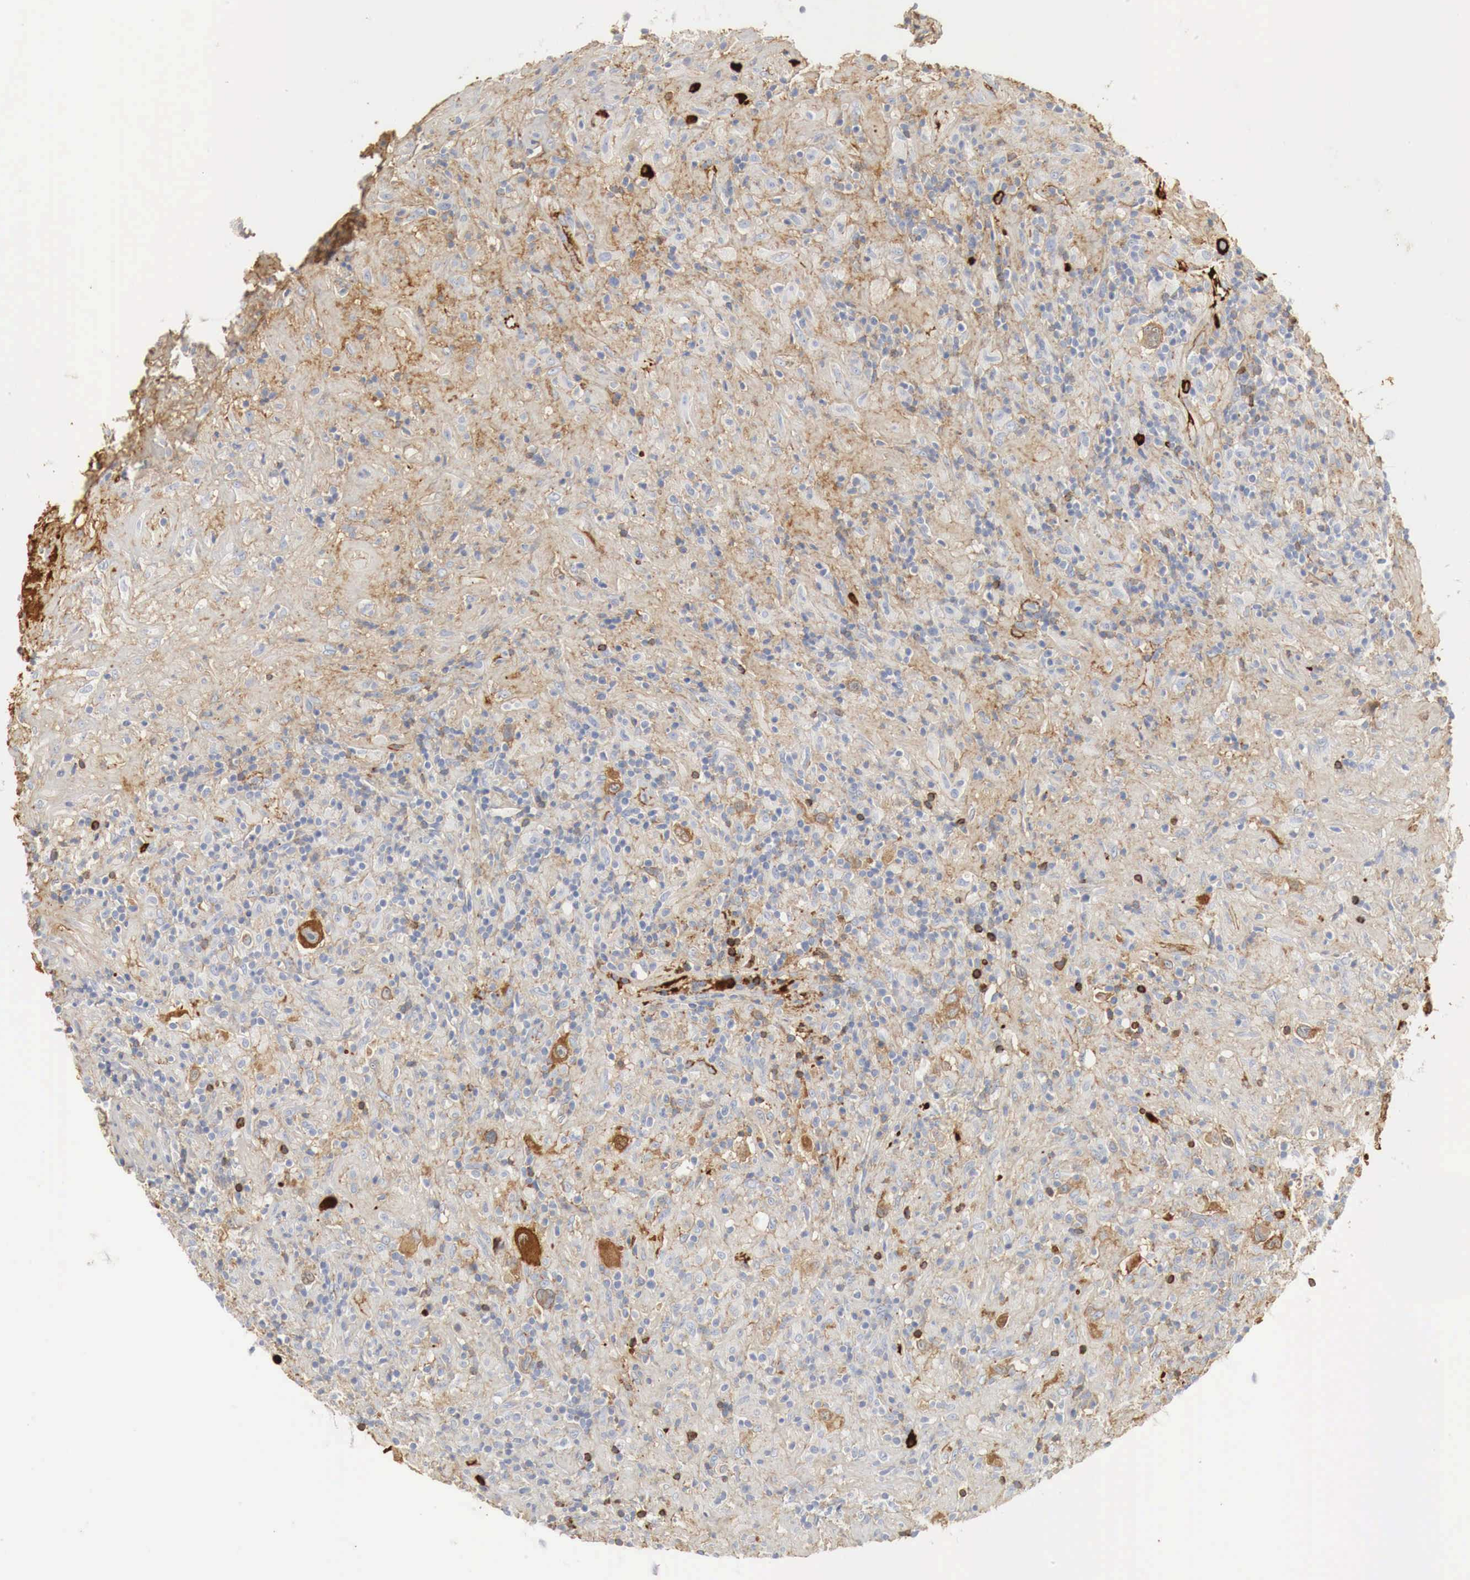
{"staining": {"intensity": "negative", "quantity": "none", "location": "none"}, "tissue": "lymphoma", "cell_type": "Tumor cells", "image_type": "cancer", "snomed": [{"axis": "morphology", "description": "Hodgkin's disease, NOS"}, {"axis": "topography", "description": "Lymph node"}], "caption": "Protein analysis of lymphoma reveals no significant staining in tumor cells. The staining is performed using DAB brown chromogen with nuclei counter-stained in using hematoxylin.", "gene": "IGLC3", "patient": {"sex": "male", "age": 46}}